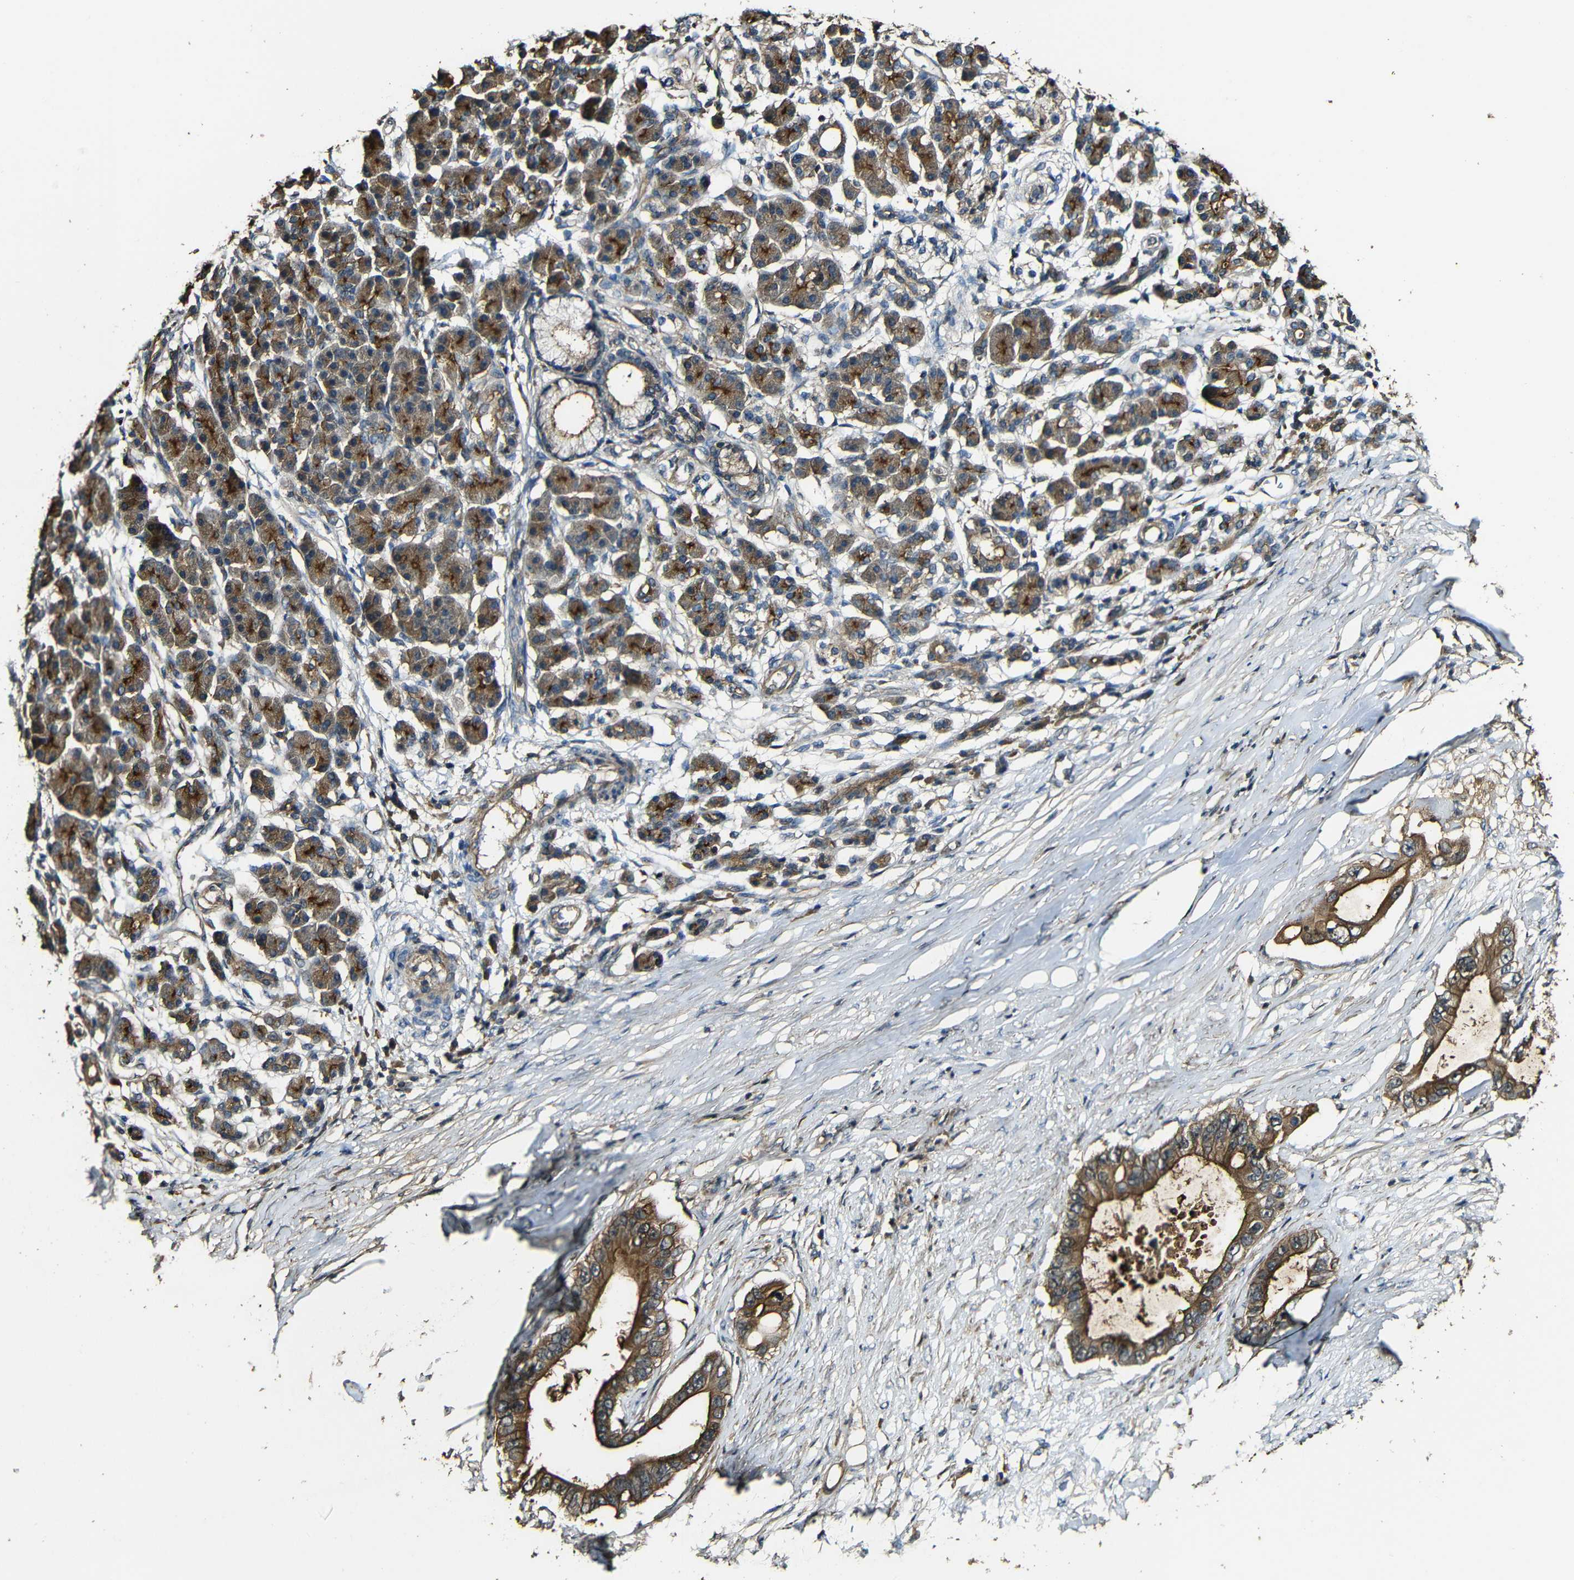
{"staining": {"intensity": "strong", "quantity": ">75%", "location": "cytoplasmic/membranous"}, "tissue": "pancreatic cancer", "cell_type": "Tumor cells", "image_type": "cancer", "snomed": [{"axis": "morphology", "description": "Adenocarcinoma, NOS"}, {"axis": "topography", "description": "Pancreas"}], "caption": "Strong cytoplasmic/membranous positivity for a protein is appreciated in about >75% of tumor cells of adenocarcinoma (pancreatic) using immunohistochemistry.", "gene": "CASP8", "patient": {"sex": "male", "age": 77}}